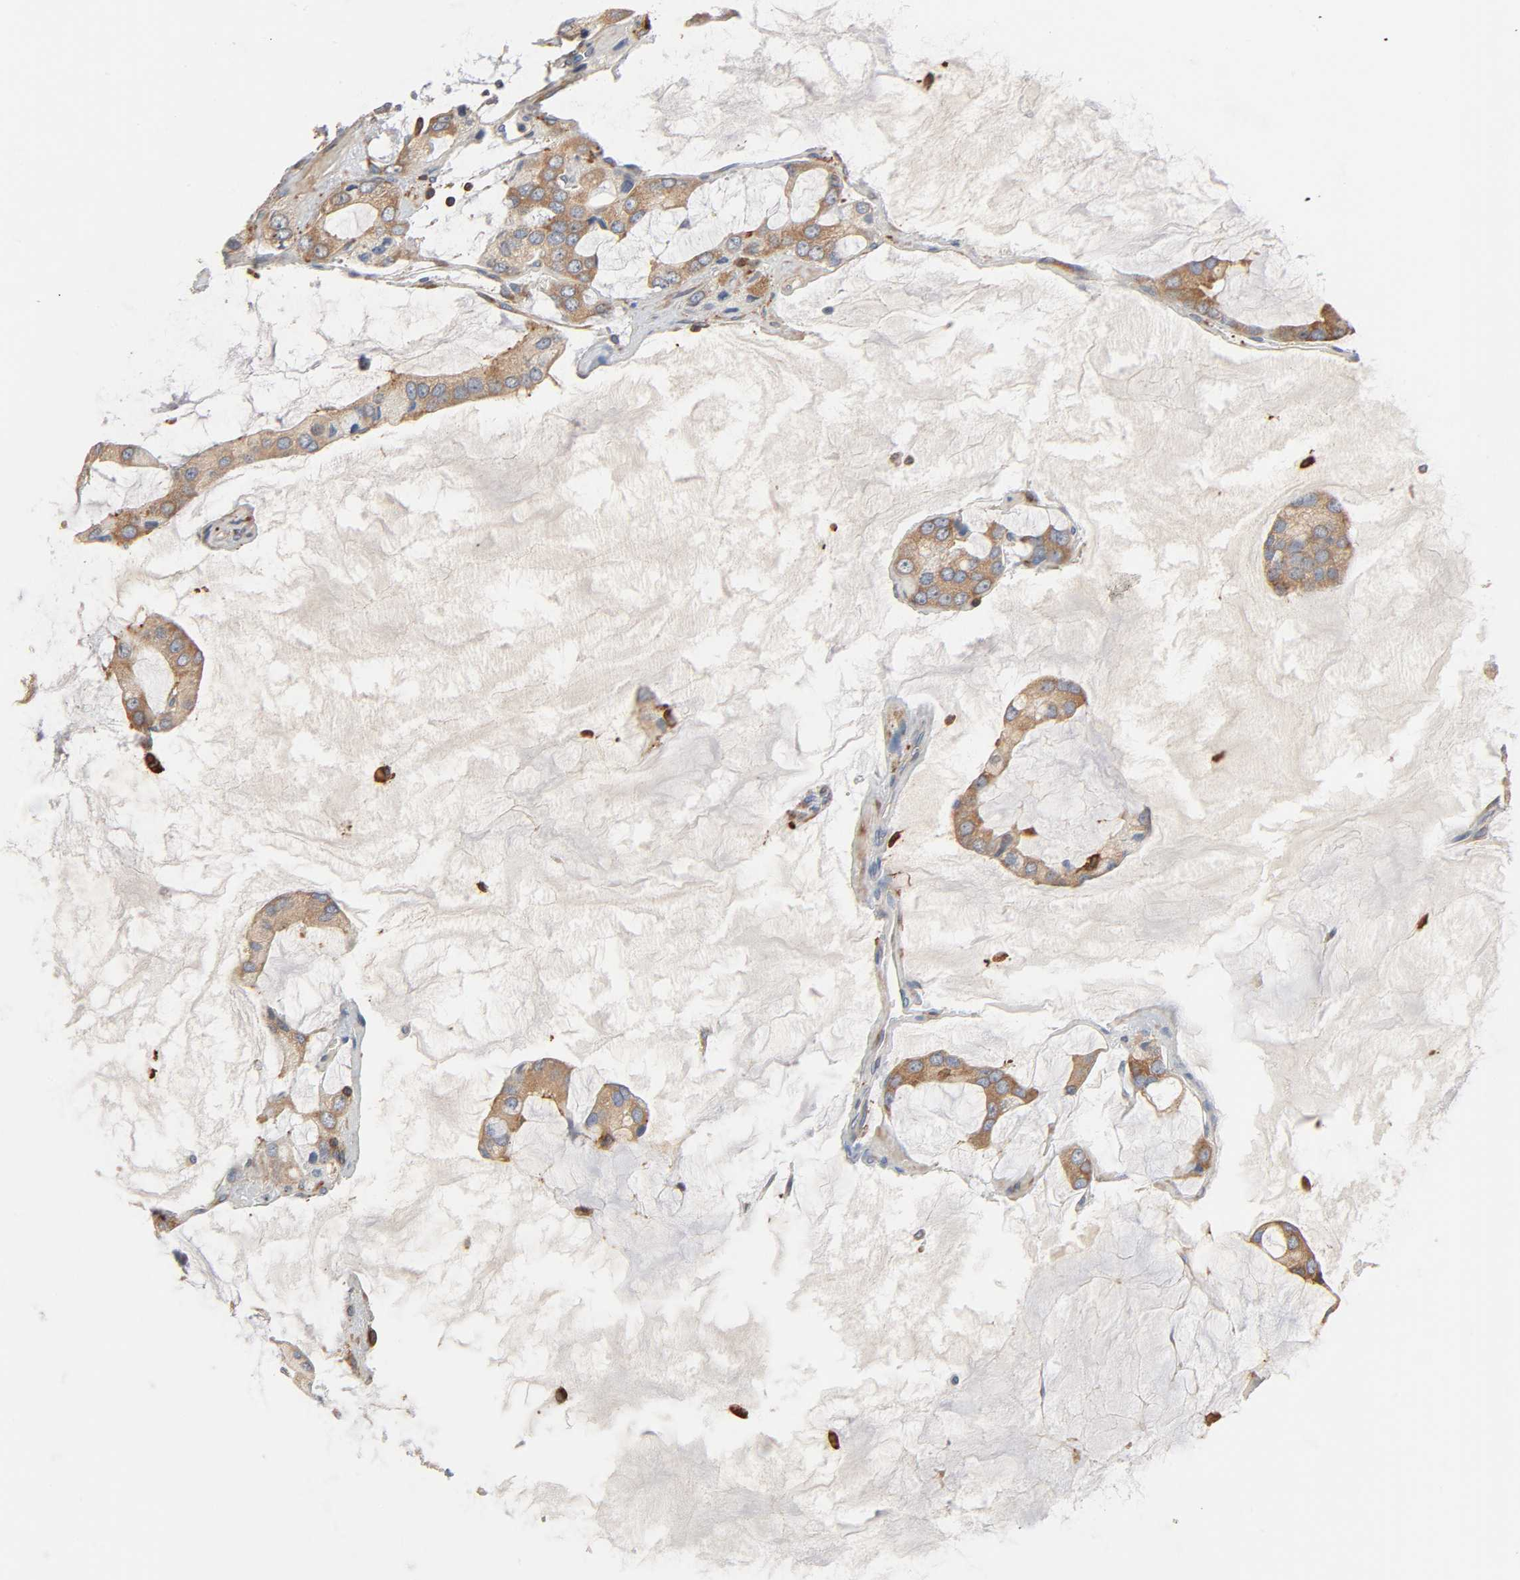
{"staining": {"intensity": "moderate", "quantity": ">75%", "location": "cytoplasmic/membranous,nuclear"}, "tissue": "prostate cancer", "cell_type": "Tumor cells", "image_type": "cancer", "snomed": [{"axis": "morphology", "description": "Adenocarcinoma, High grade"}, {"axis": "topography", "description": "Prostate"}], "caption": "Prostate cancer tissue exhibits moderate cytoplasmic/membranous and nuclear staining in approximately >75% of tumor cells, visualized by immunohistochemistry. Immunohistochemistry stains the protein of interest in brown and the nuclei are stained blue.", "gene": "BIN1", "patient": {"sex": "male", "age": 67}}